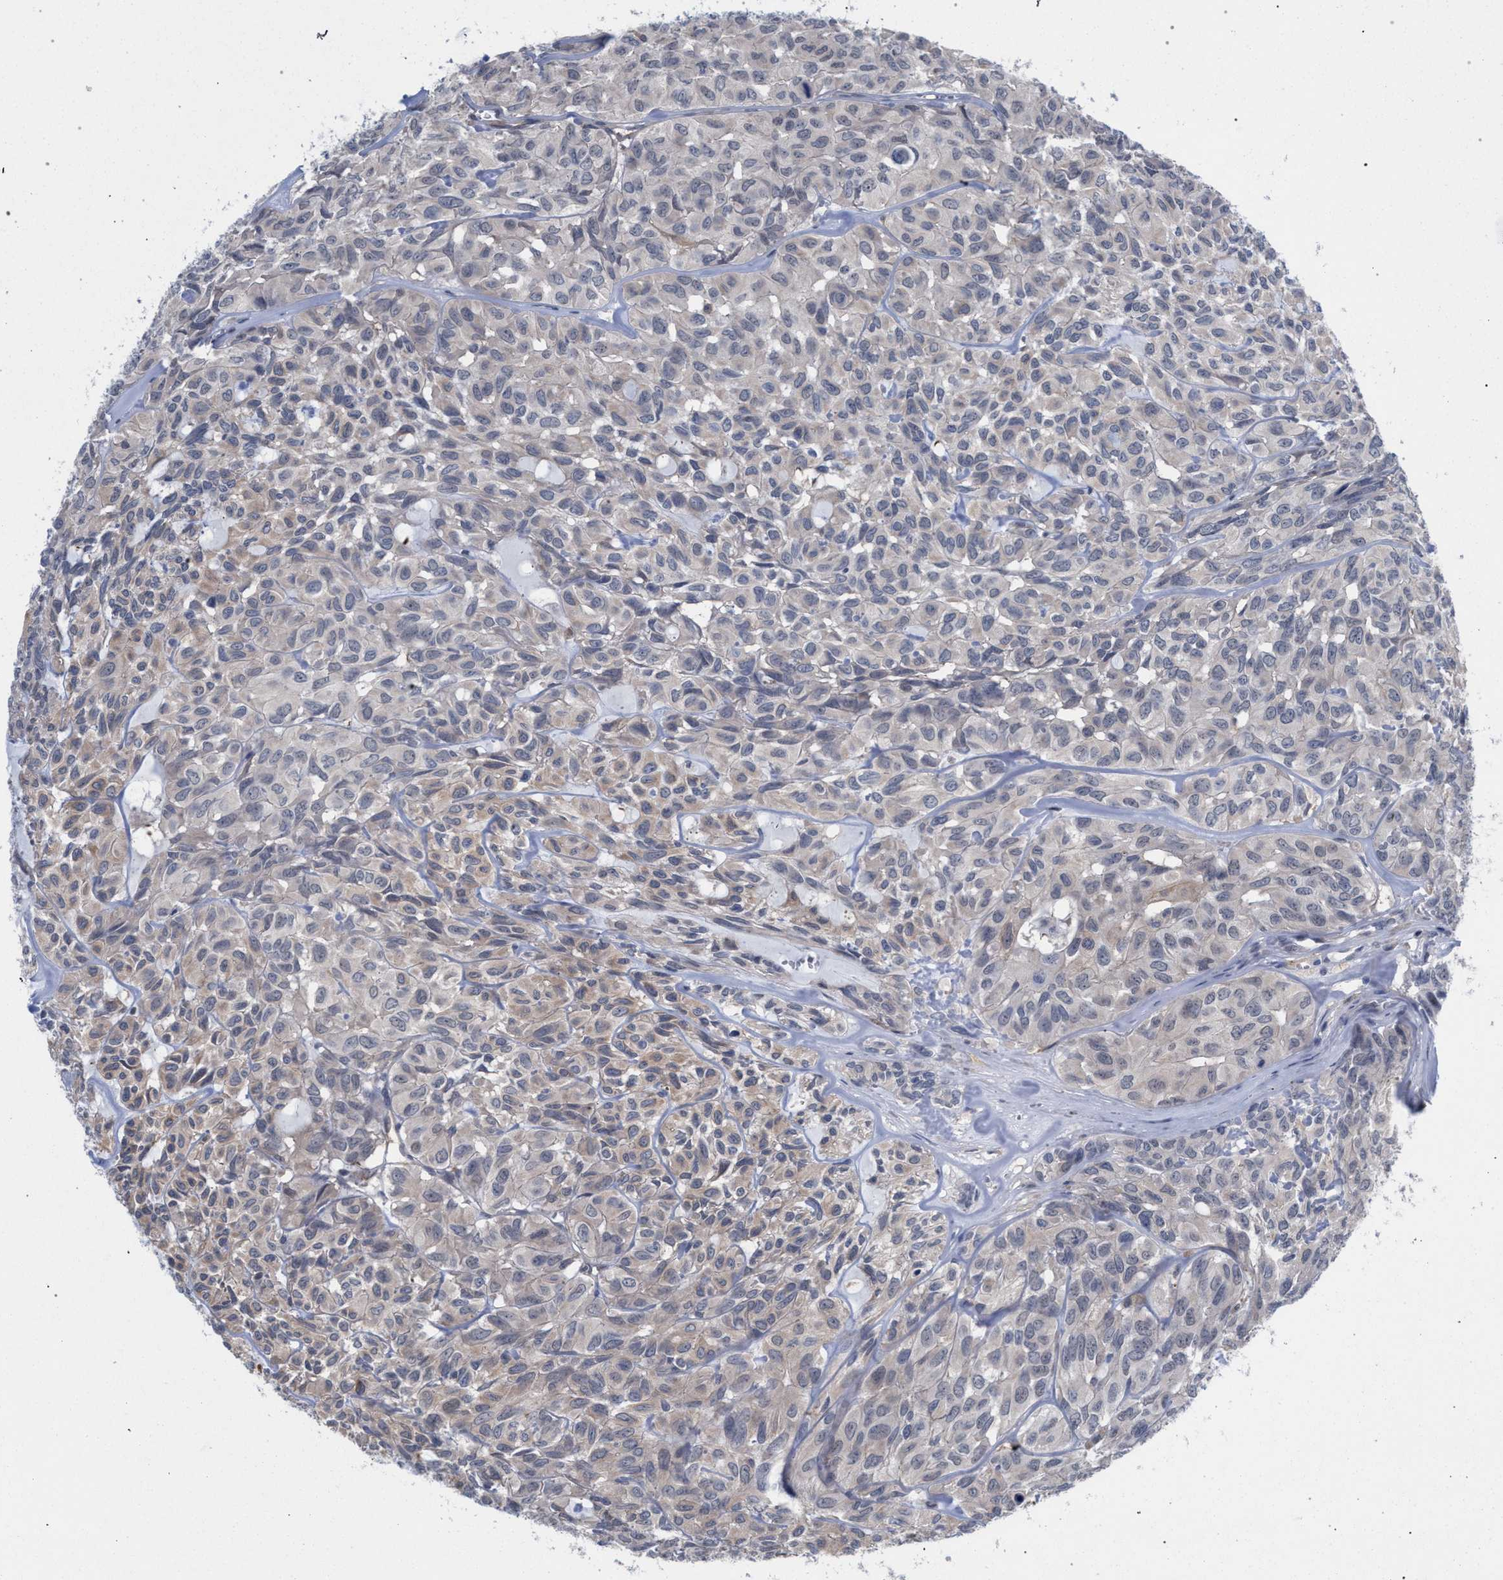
{"staining": {"intensity": "weak", "quantity": "25%-75%", "location": "cytoplasmic/membranous"}, "tissue": "head and neck cancer", "cell_type": "Tumor cells", "image_type": "cancer", "snomed": [{"axis": "morphology", "description": "Adenocarcinoma, NOS"}, {"axis": "topography", "description": "Salivary gland, NOS"}, {"axis": "topography", "description": "Head-Neck"}], "caption": "Weak cytoplasmic/membranous protein expression is identified in about 25%-75% of tumor cells in head and neck cancer.", "gene": "FHOD3", "patient": {"sex": "female", "age": 76}}